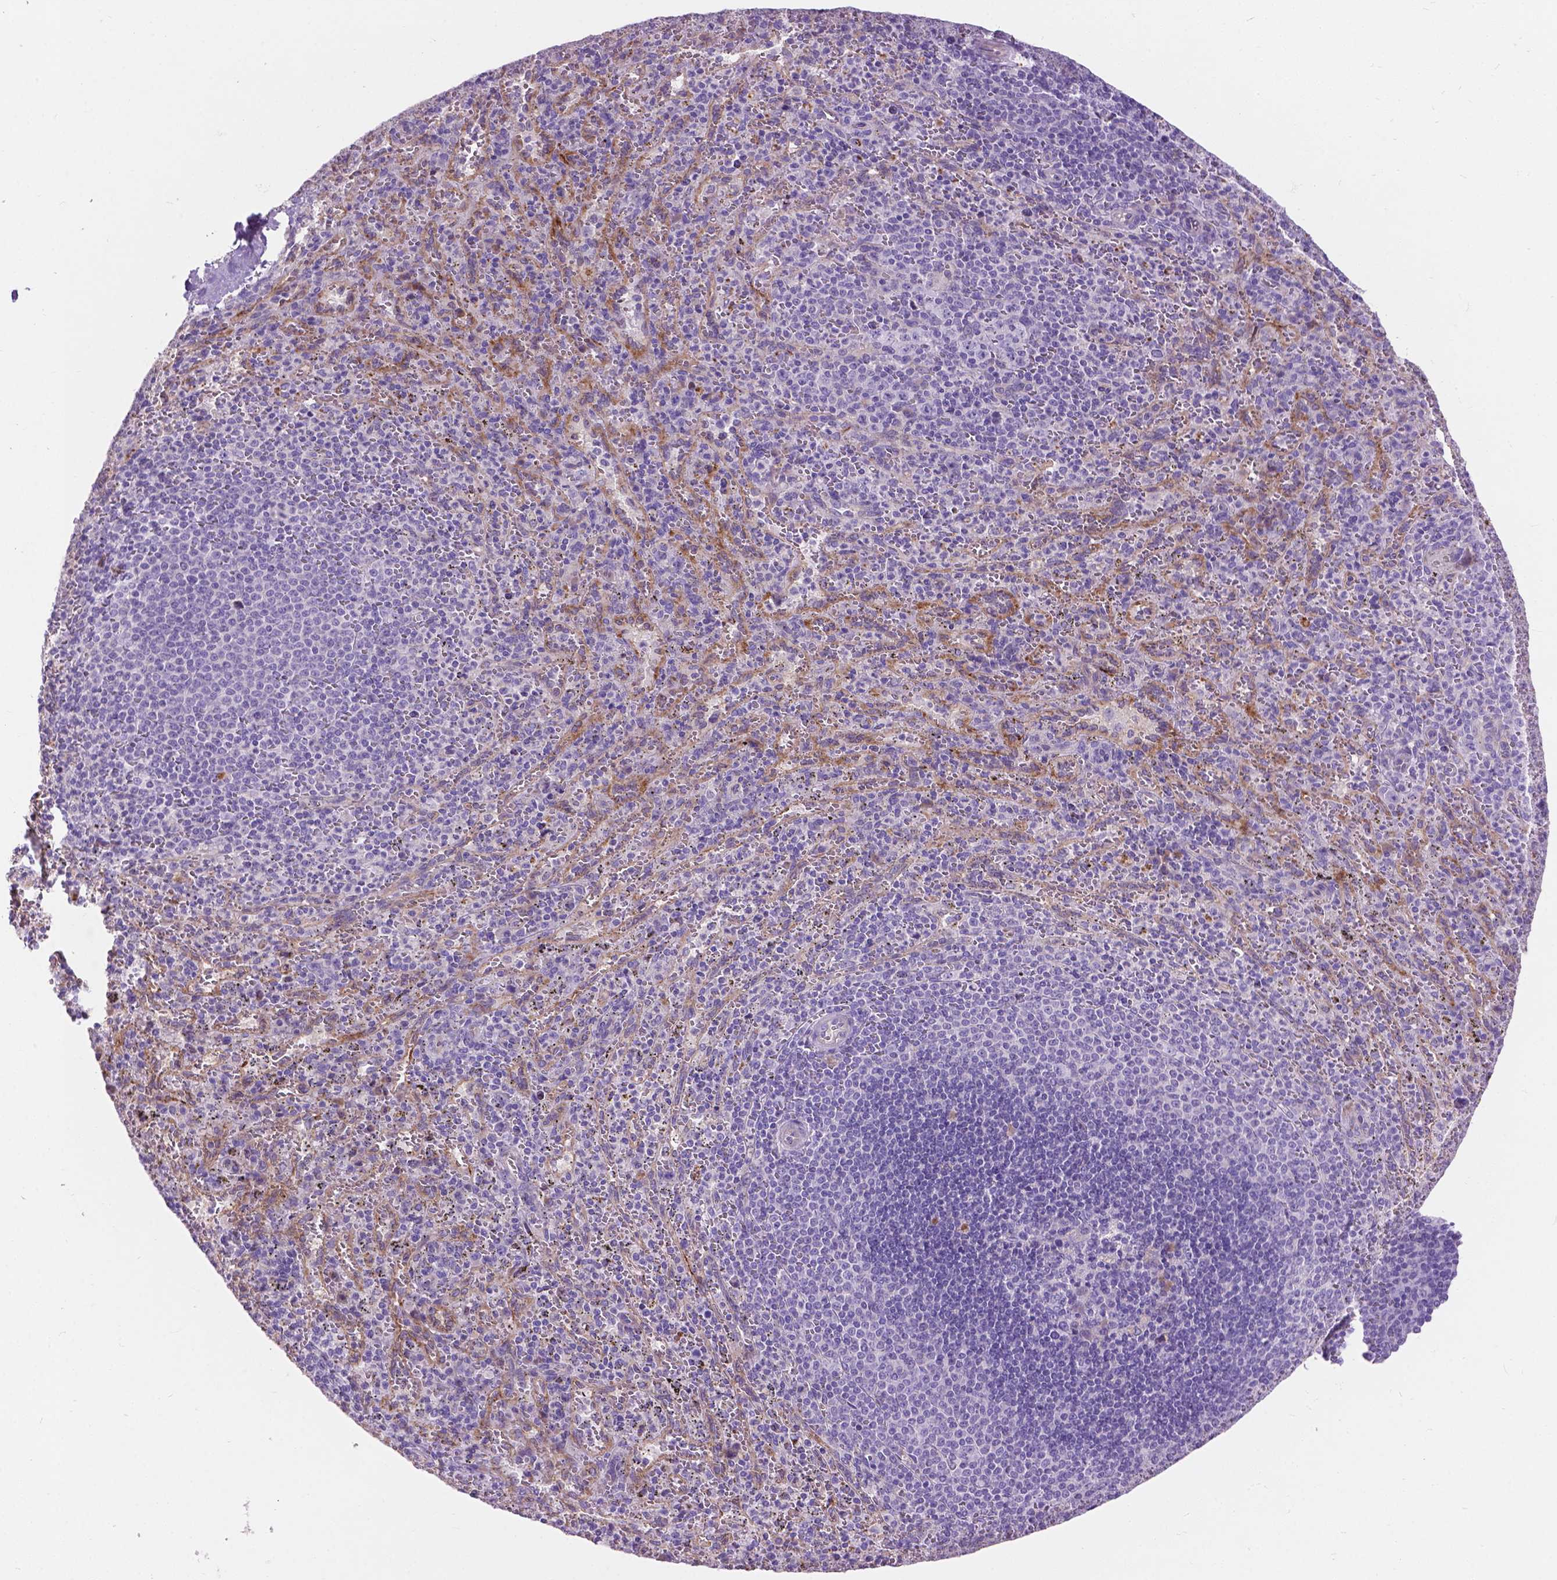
{"staining": {"intensity": "negative", "quantity": "none", "location": "none"}, "tissue": "spleen", "cell_type": "Cells in red pulp", "image_type": "normal", "snomed": [{"axis": "morphology", "description": "Normal tissue, NOS"}, {"axis": "topography", "description": "Spleen"}], "caption": "The photomicrograph reveals no significant staining in cells in red pulp of spleen. Brightfield microscopy of IHC stained with DAB (3,3'-diaminobenzidine) (brown) and hematoxylin (blue), captured at high magnification.", "gene": "NOXO1", "patient": {"sex": "male", "age": 57}}